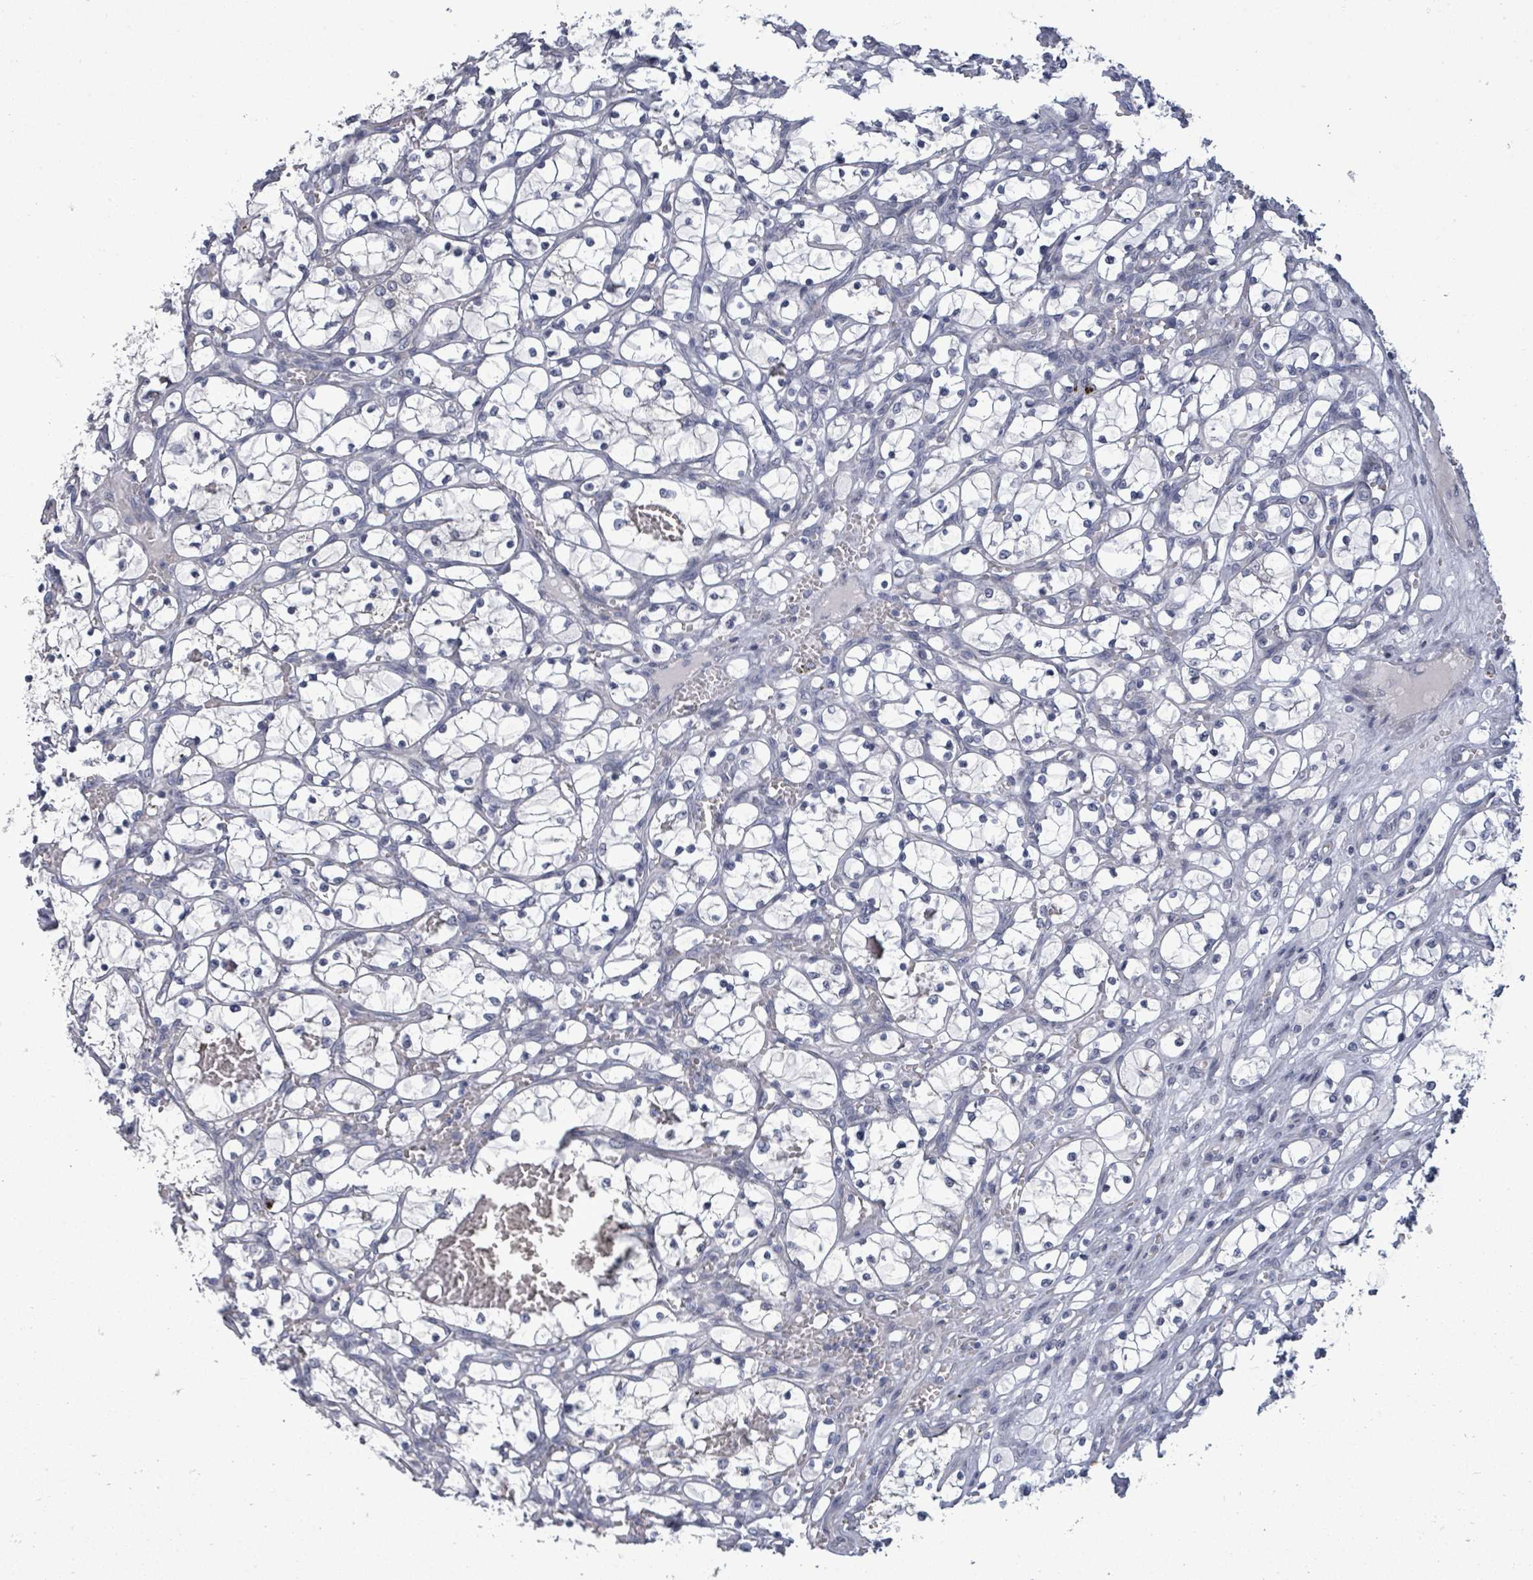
{"staining": {"intensity": "negative", "quantity": "none", "location": "none"}, "tissue": "renal cancer", "cell_type": "Tumor cells", "image_type": "cancer", "snomed": [{"axis": "morphology", "description": "Adenocarcinoma, NOS"}, {"axis": "topography", "description": "Kidney"}], "caption": "A high-resolution image shows IHC staining of adenocarcinoma (renal), which demonstrates no significant staining in tumor cells.", "gene": "ASB12", "patient": {"sex": "female", "age": 69}}